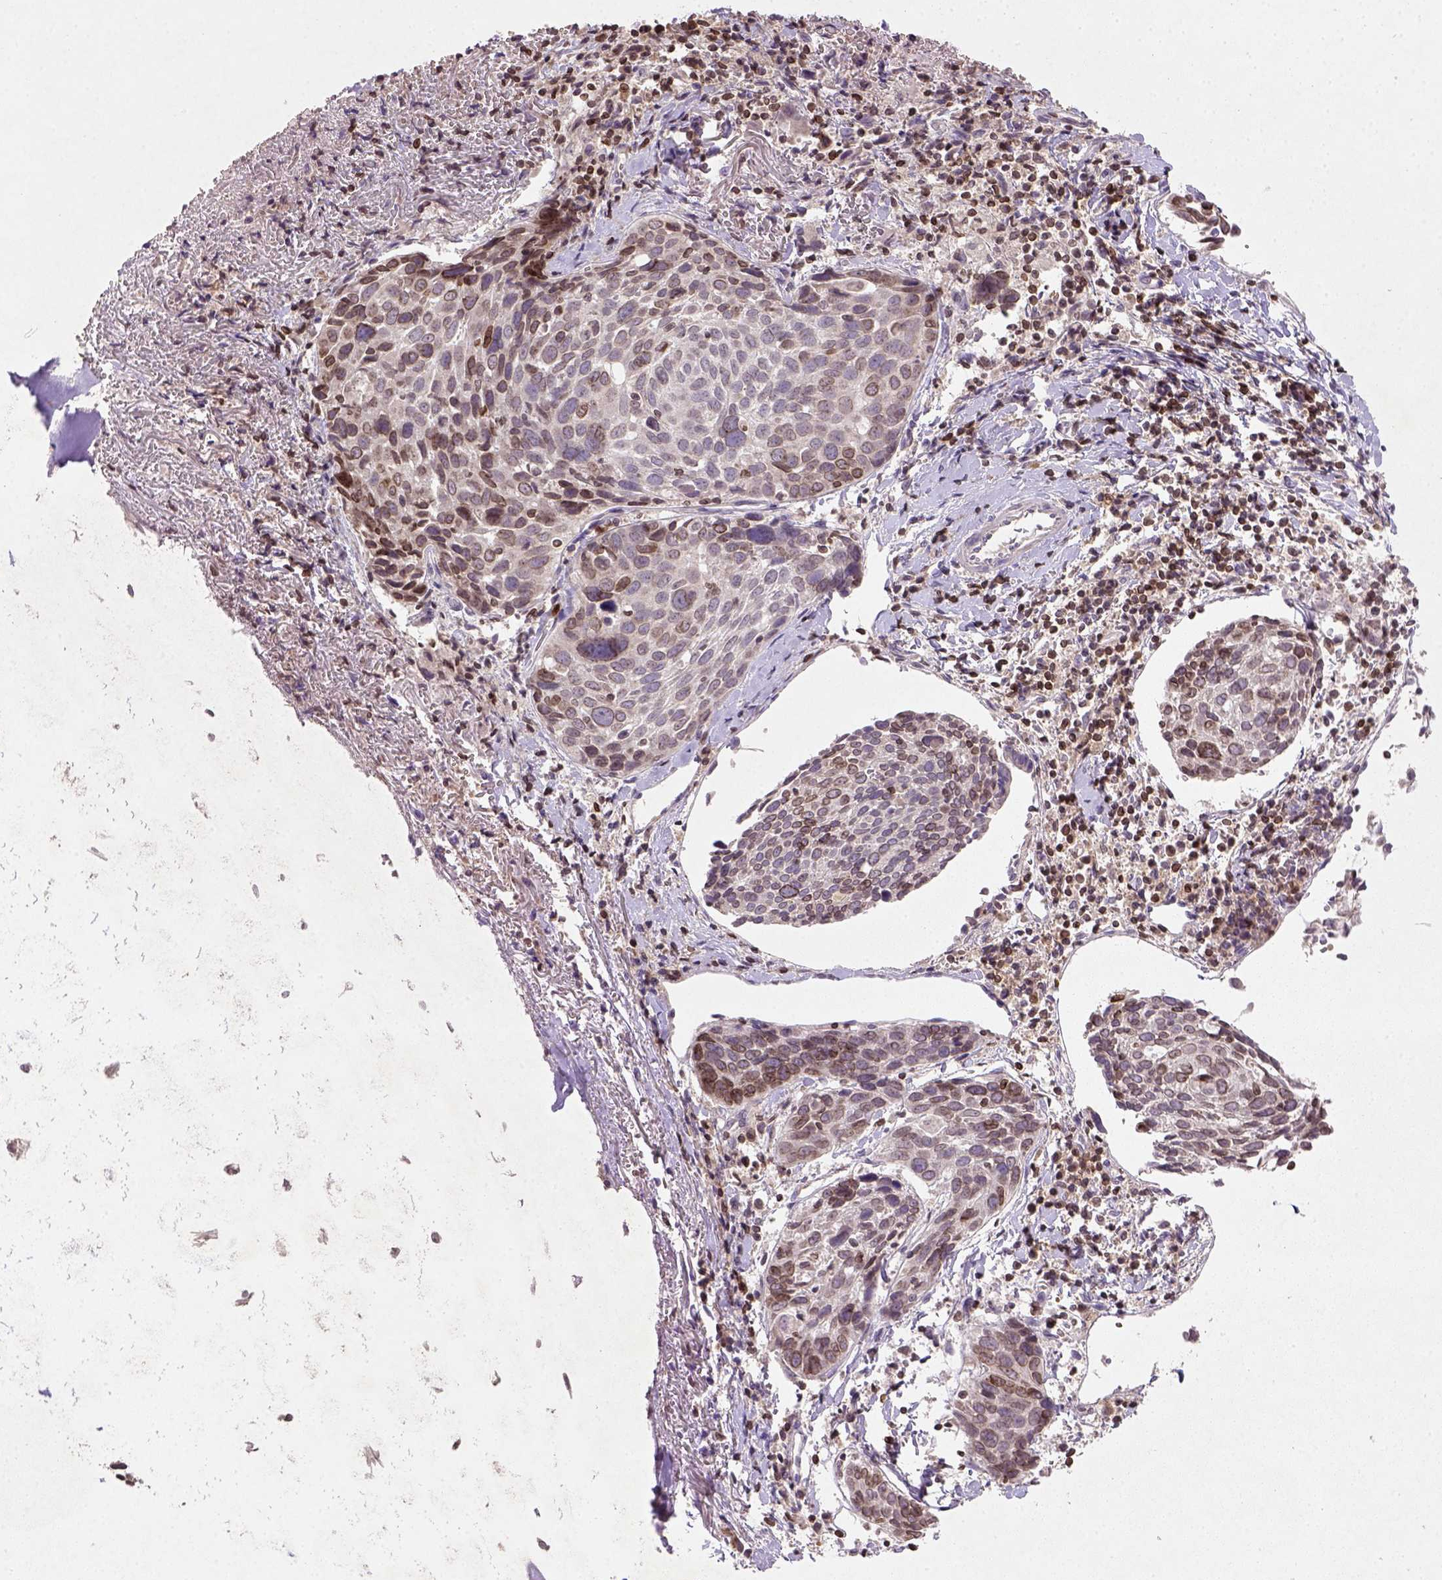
{"staining": {"intensity": "moderate", "quantity": "25%-75%", "location": "cytoplasmic/membranous,nuclear"}, "tissue": "lung cancer", "cell_type": "Tumor cells", "image_type": "cancer", "snomed": [{"axis": "morphology", "description": "Squamous cell carcinoma, NOS"}, {"axis": "topography", "description": "Lung"}], "caption": "Immunohistochemistry (IHC) photomicrograph of human lung cancer stained for a protein (brown), which reveals medium levels of moderate cytoplasmic/membranous and nuclear positivity in approximately 25%-75% of tumor cells.", "gene": "NUDT3", "patient": {"sex": "male", "age": 57}}